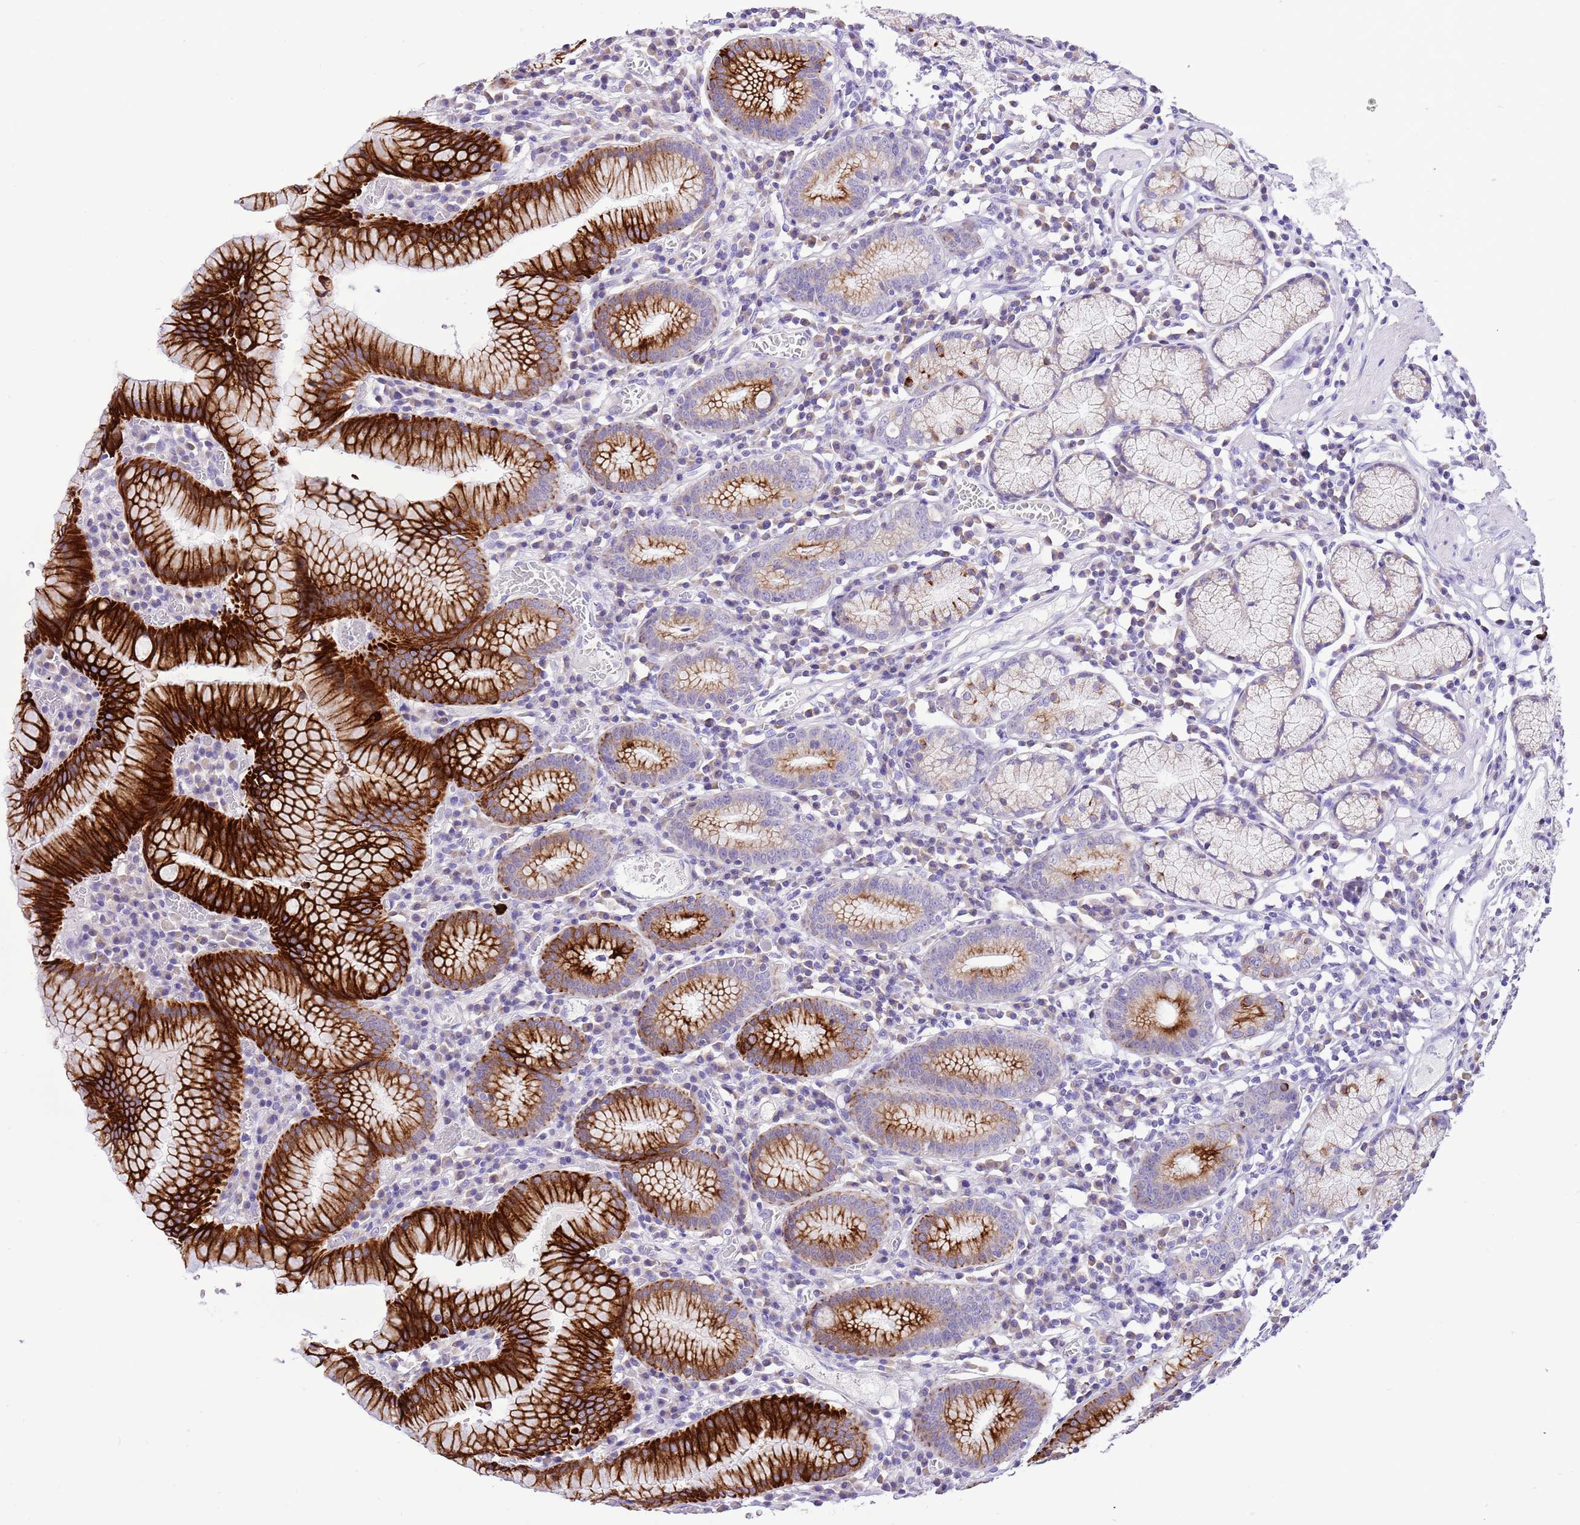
{"staining": {"intensity": "strong", "quantity": ">75%", "location": "cytoplasmic/membranous"}, "tissue": "stomach", "cell_type": "Glandular cells", "image_type": "normal", "snomed": [{"axis": "morphology", "description": "Normal tissue, NOS"}, {"axis": "topography", "description": "Stomach"}], "caption": "DAB (3,3'-diaminobenzidine) immunohistochemical staining of normal human stomach displays strong cytoplasmic/membranous protein expression in approximately >75% of glandular cells. (IHC, brightfield microscopy, high magnification).", "gene": "R3HDM4", "patient": {"sex": "male", "age": 55}}